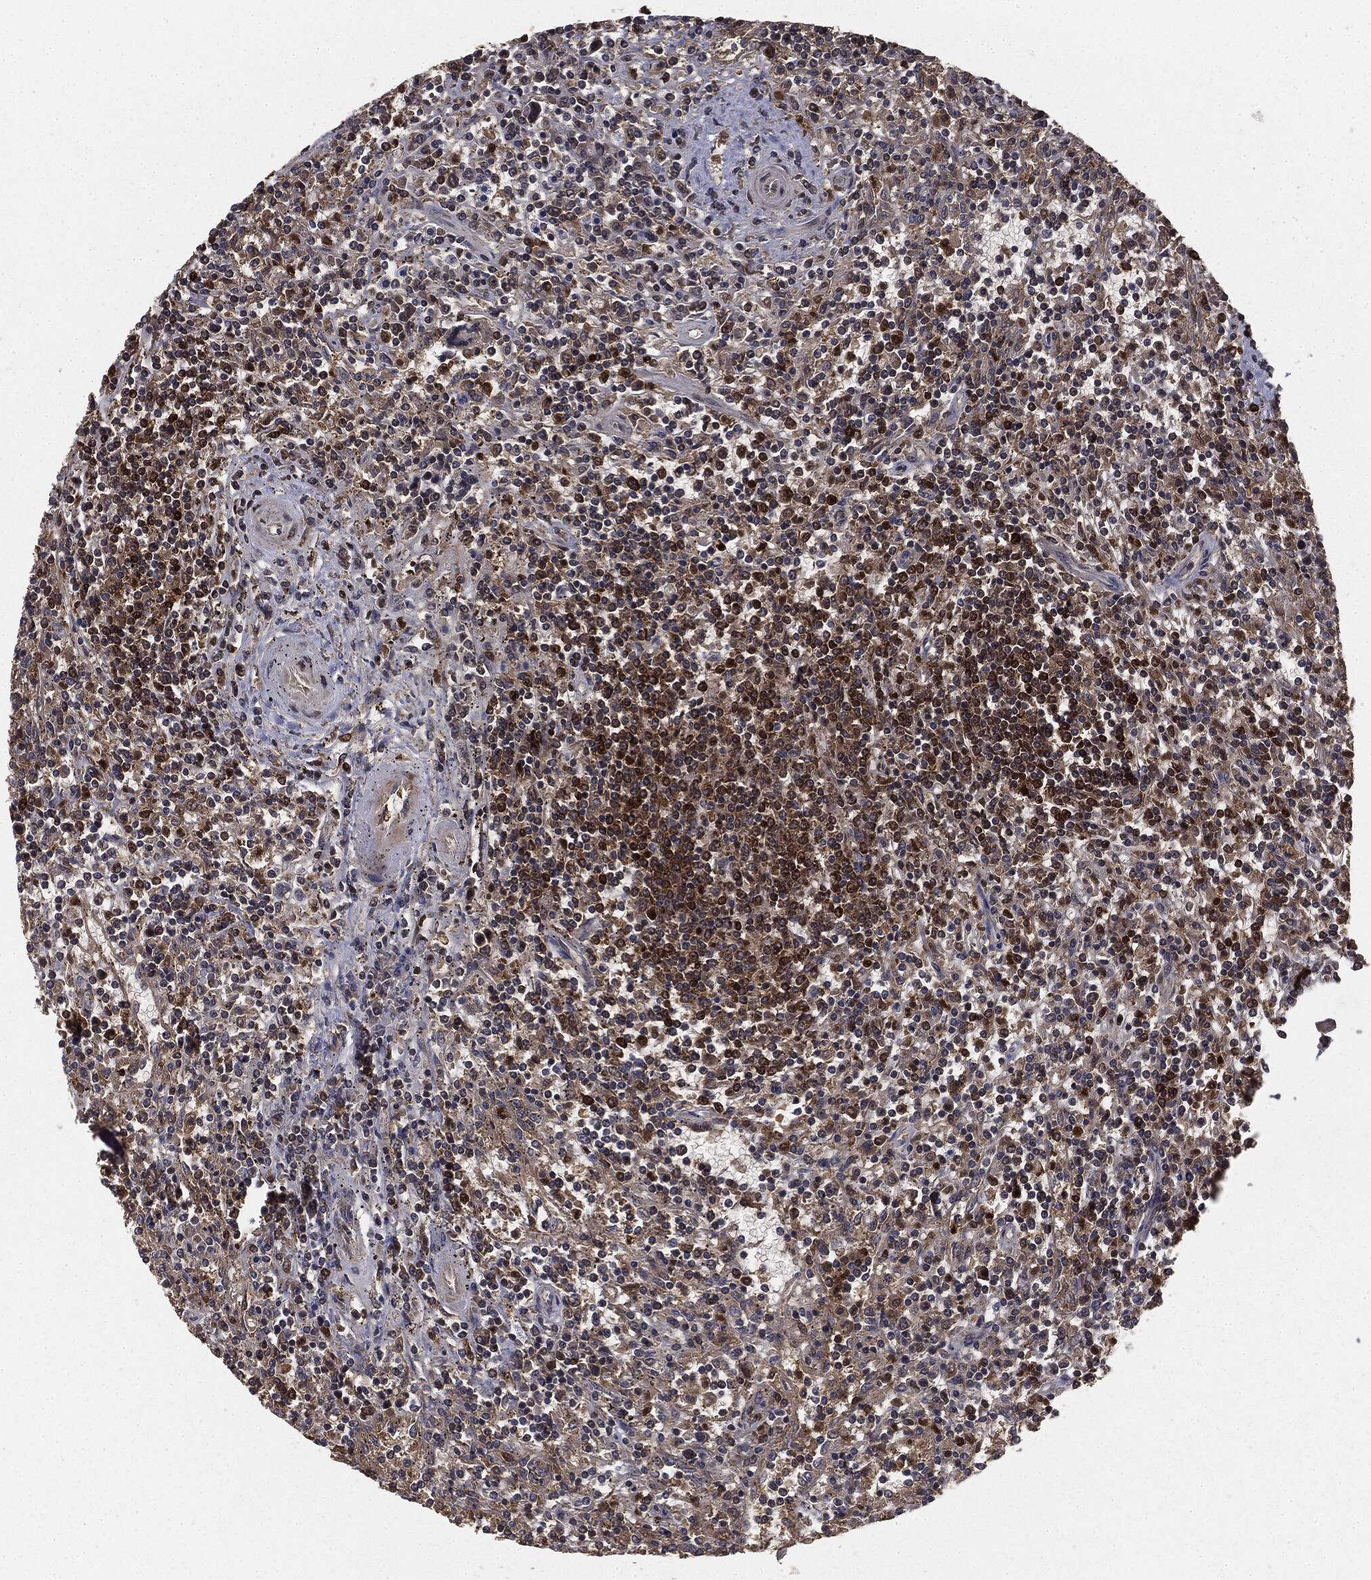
{"staining": {"intensity": "strong", "quantity": "<25%", "location": "cytoplasmic/membranous"}, "tissue": "lymphoma", "cell_type": "Tumor cells", "image_type": "cancer", "snomed": [{"axis": "morphology", "description": "Malignant lymphoma, non-Hodgkin's type, Low grade"}, {"axis": "topography", "description": "Spleen"}], "caption": "There is medium levels of strong cytoplasmic/membranous staining in tumor cells of malignant lymphoma, non-Hodgkin's type (low-grade), as demonstrated by immunohistochemical staining (brown color).", "gene": "GNB5", "patient": {"sex": "male", "age": 62}}